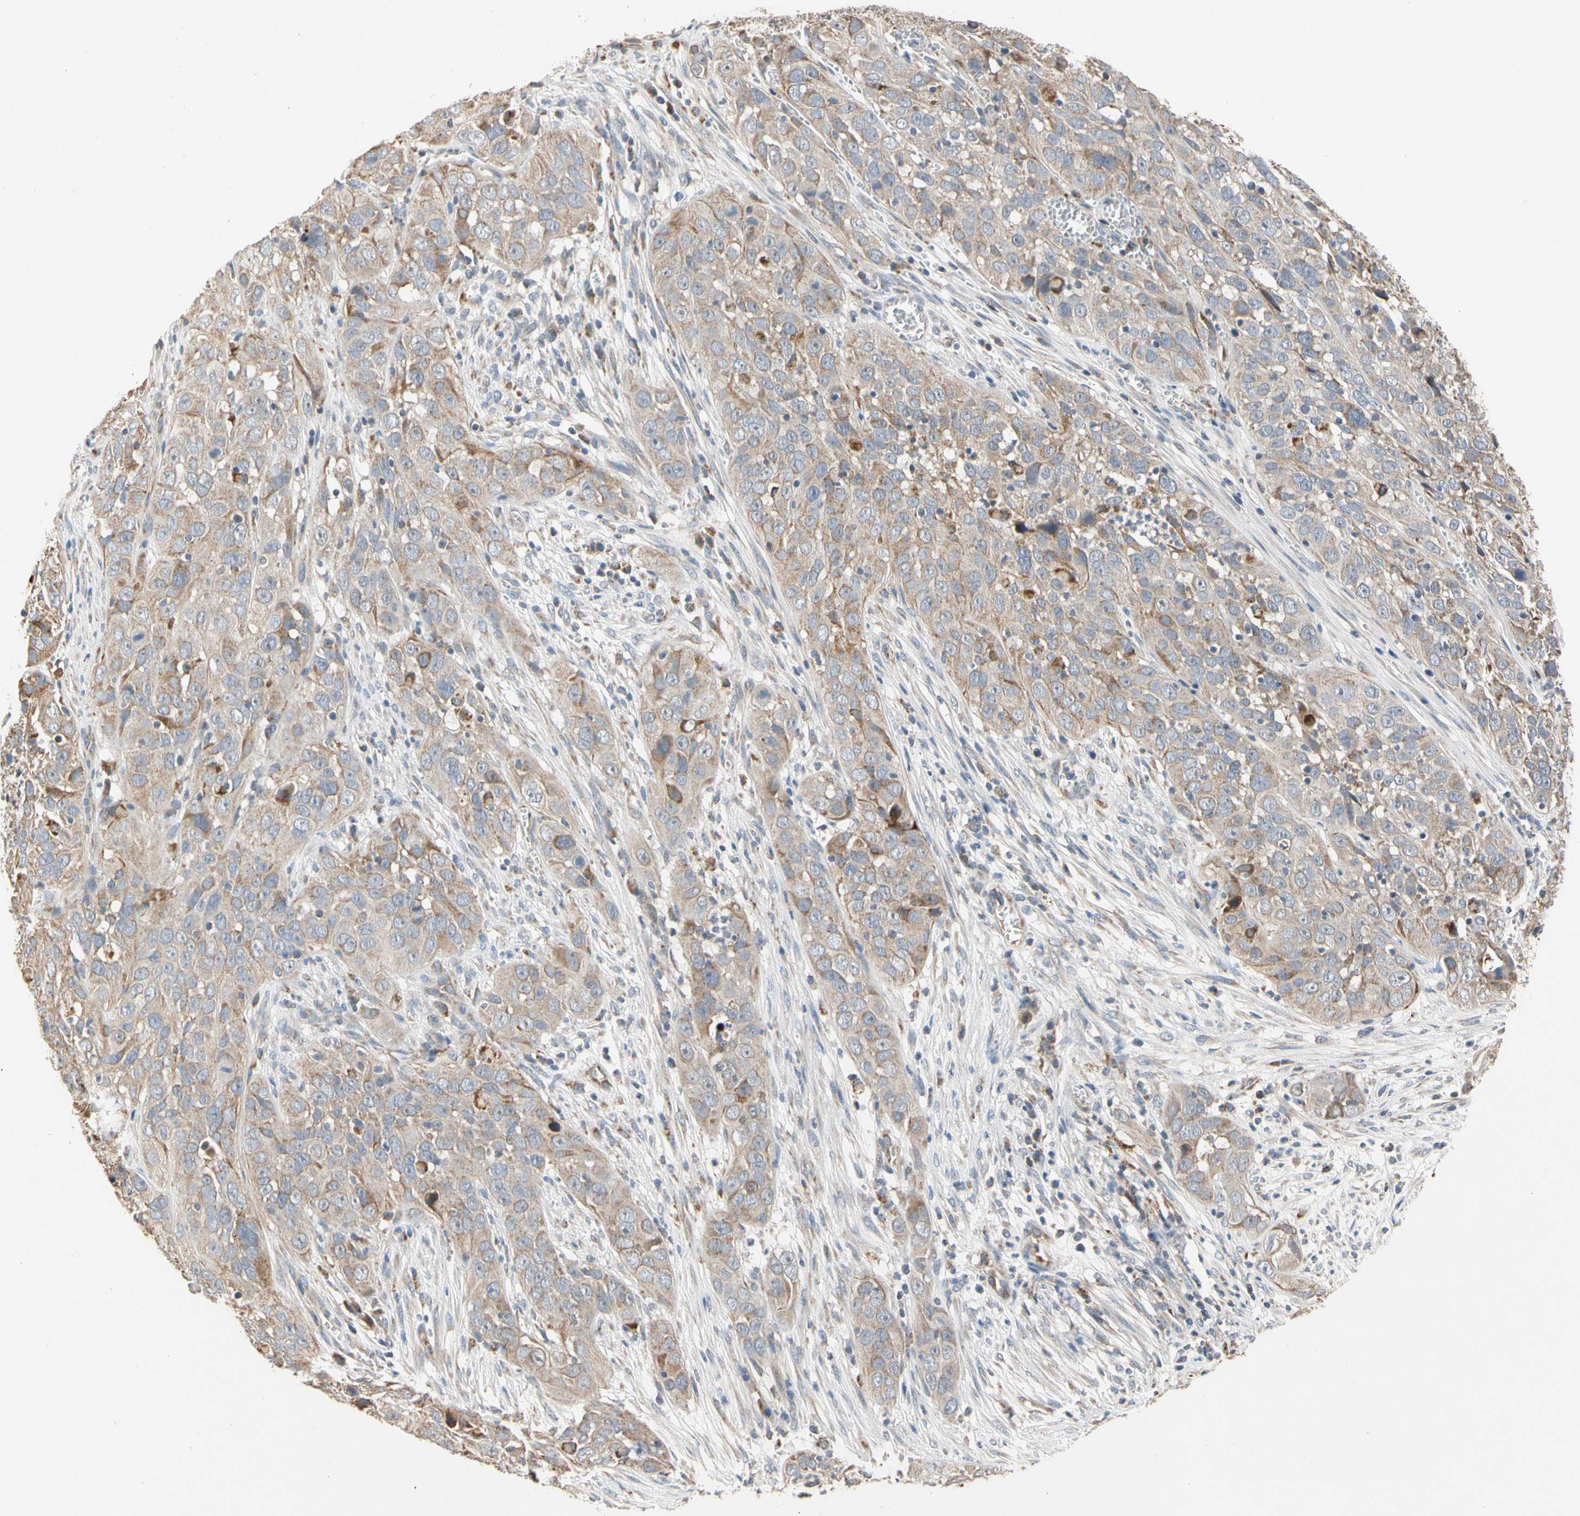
{"staining": {"intensity": "weak", "quantity": ">75%", "location": "cytoplasmic/membranous"}, "tissue": "cervical cancer", "cell_type": "Tumor cells", "image_type": "cancer", "snomed": [{"axis": "morphology", "description": "Squamous cell carcinoma, NOS"}, {"axis": "topography", "description": "Cervix"}], "caption": "Squamous cell carcinoma (cervical) was stained to show a protein in brown. There is low levels of weak cytoplasmic/membranous expression in approximately >75% of tumor cells.", "gene": "GPD2", "patient": {"sex": "female", "age": 32}}